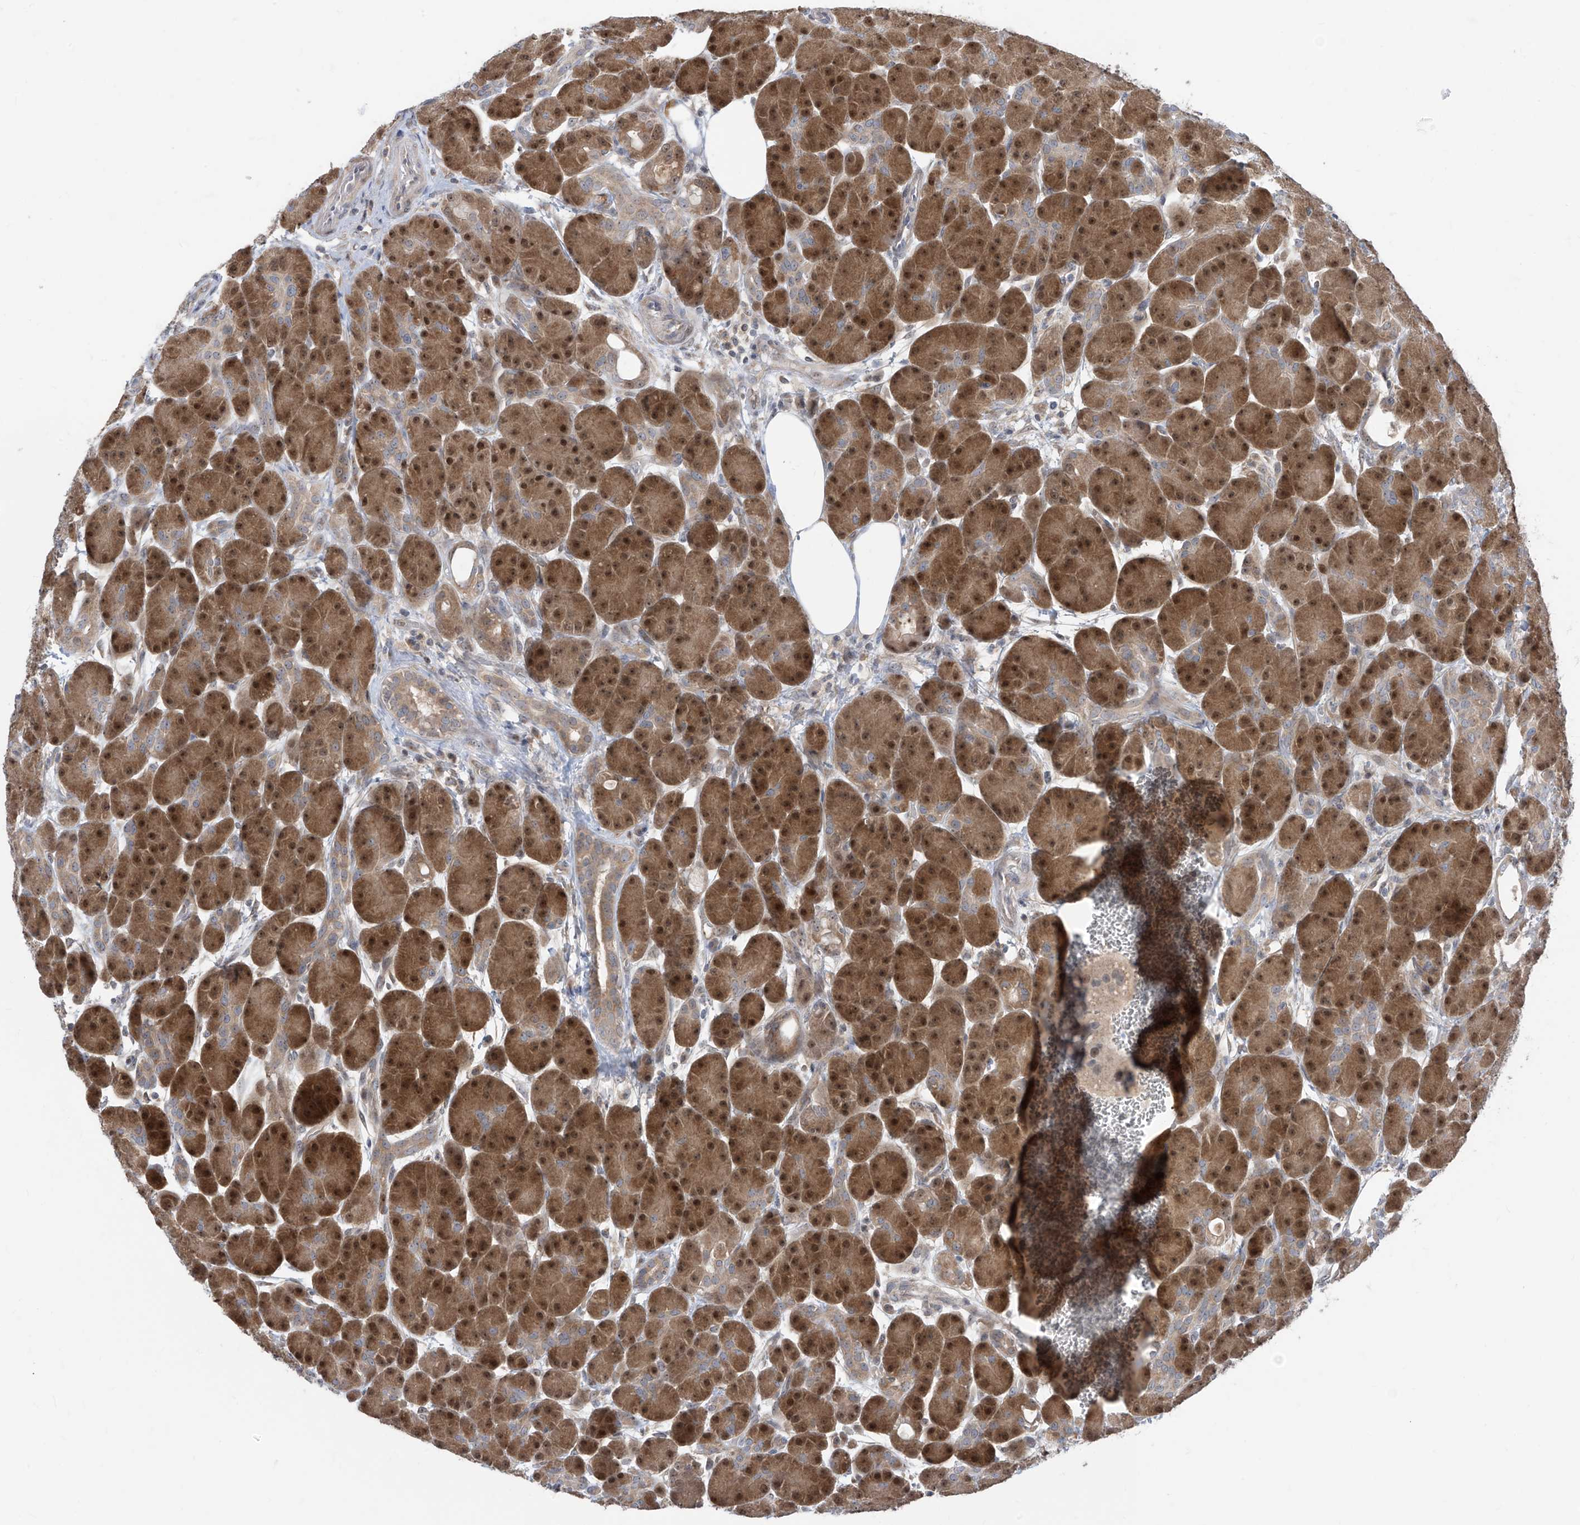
{"staining": {"intensity": "strong", "quantity": ">75%", "location": "cytoplasmic/membranous,nuclear"}, "tissue": "pancreas", "cell_type": "Exocrine glandular cells", "image_type": "normal", "snomed": [{"axis": "morphology", "description": "Normal tissue, NOS"}, {"axis": "topography", "description": "Pancreas"}], "caption": "About >75% of exocrine glandular cells in unremarkable human pancreas reveal strong cytoplasmic/membranous,nuclear protein staining as visualized by brown immunohistochemical staining.", "gene": "TTC38", "patient": {"sex": "male", "age": 63}}